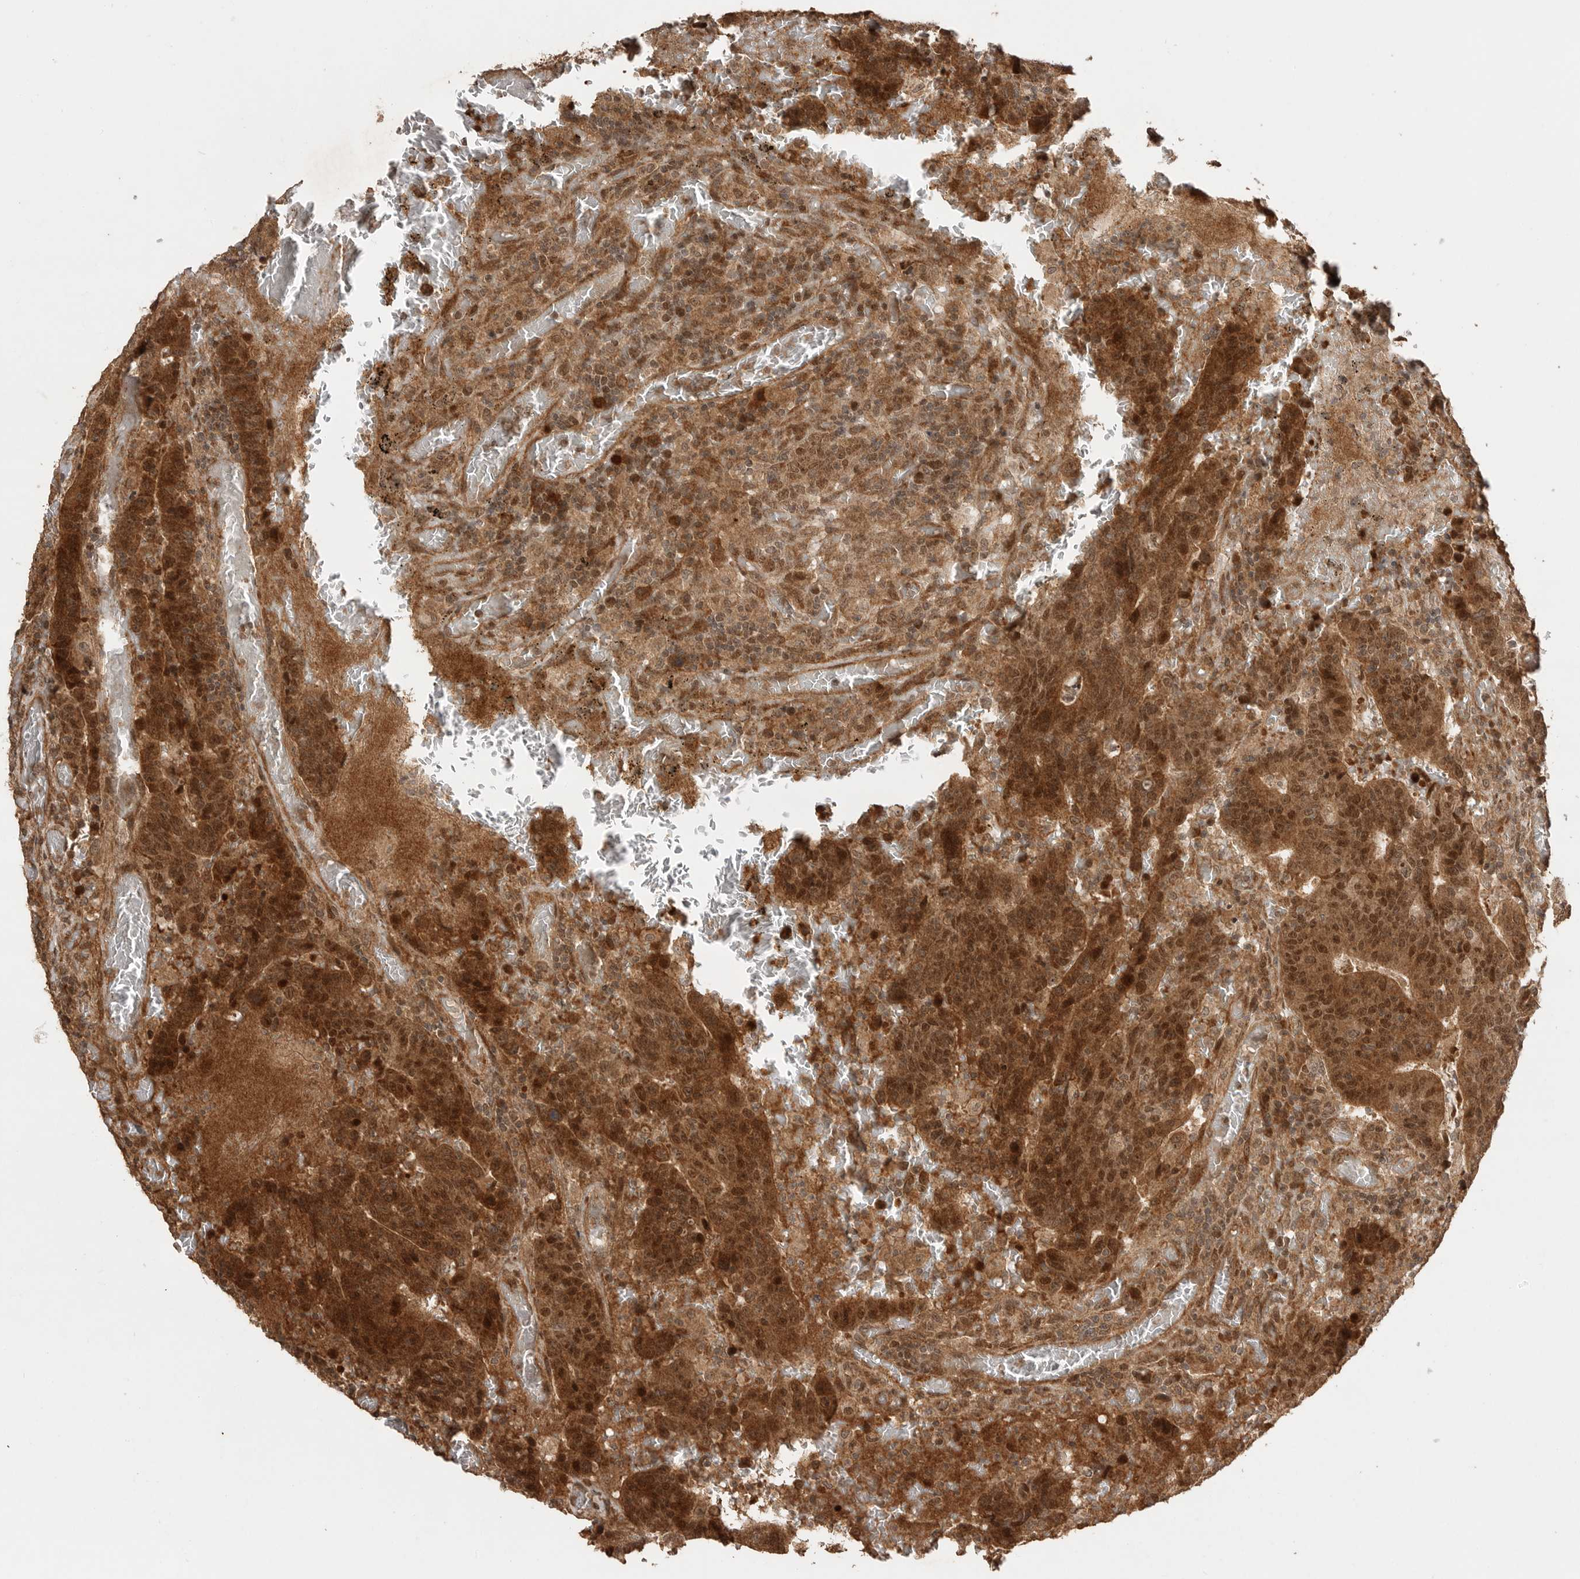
{"staining": {"intensity": "strong", "quantity": ">75%", "location": "cytoplasmic/membranous,nuclear"}, "tissue": "colorectal cancer", "cell_type": "Tumor cells", "image_type": "cancer", "snomed": [{"axis": "morphology", "description": "Adenocarcinoma, NOS"}, {"axis": "topography", "description": "Colon"}], "caption": "High-power microscopy captured an immunohistochemistry (IHC) histopathology image of colorectal cancer, revealing strong cytoplasmic/membranous and nuclear staining in about >75% of tumor cells. Immunohistochemistry stains the protein in brown and the nuclei are stained blue.", "gene": "BOC", "patient": {"sex": "female", "age": 75}}